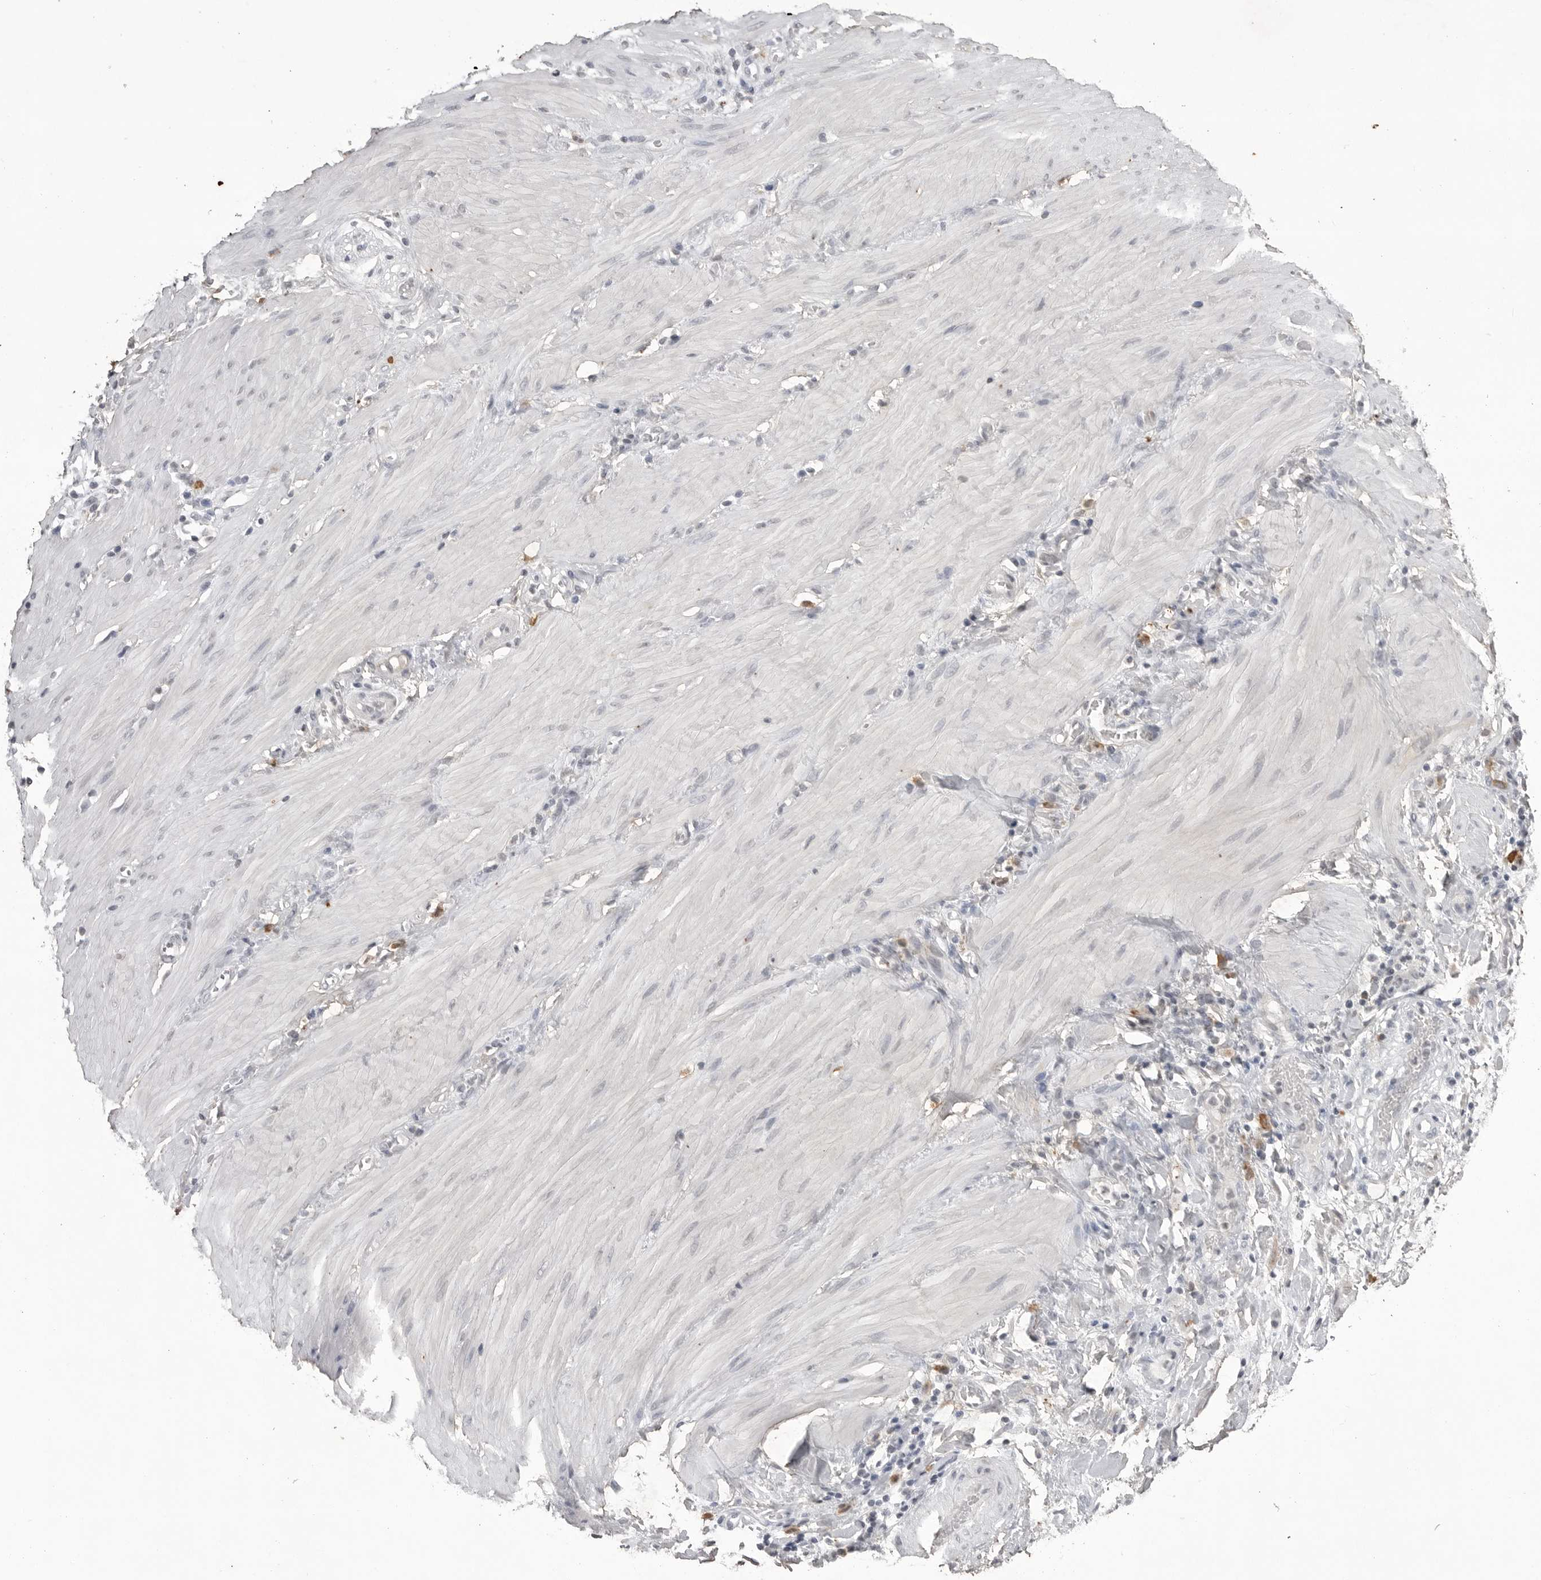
{"staining": {"intensity": "negative", "quantity": "none", "location": "none"}, "tissue": "stomach cancer", "cell_type": "Tumor cells", "image_type": "cancer", "snomed": [{"axis": "morphology", "description": "Adenocarcinoma, NOS"}, {"axis": "topography", "description": "Stomach"}, {"axis": "topography", "description": "Stomach, lower"}], "caption": "High power microscopy image of an immunohistochemistry photomicrograph of stomach adenocarcinoma, revealing no significant expression in tumor cells.", "gene": "RRM1", "patient": {"sex": "female", "age": 48}}